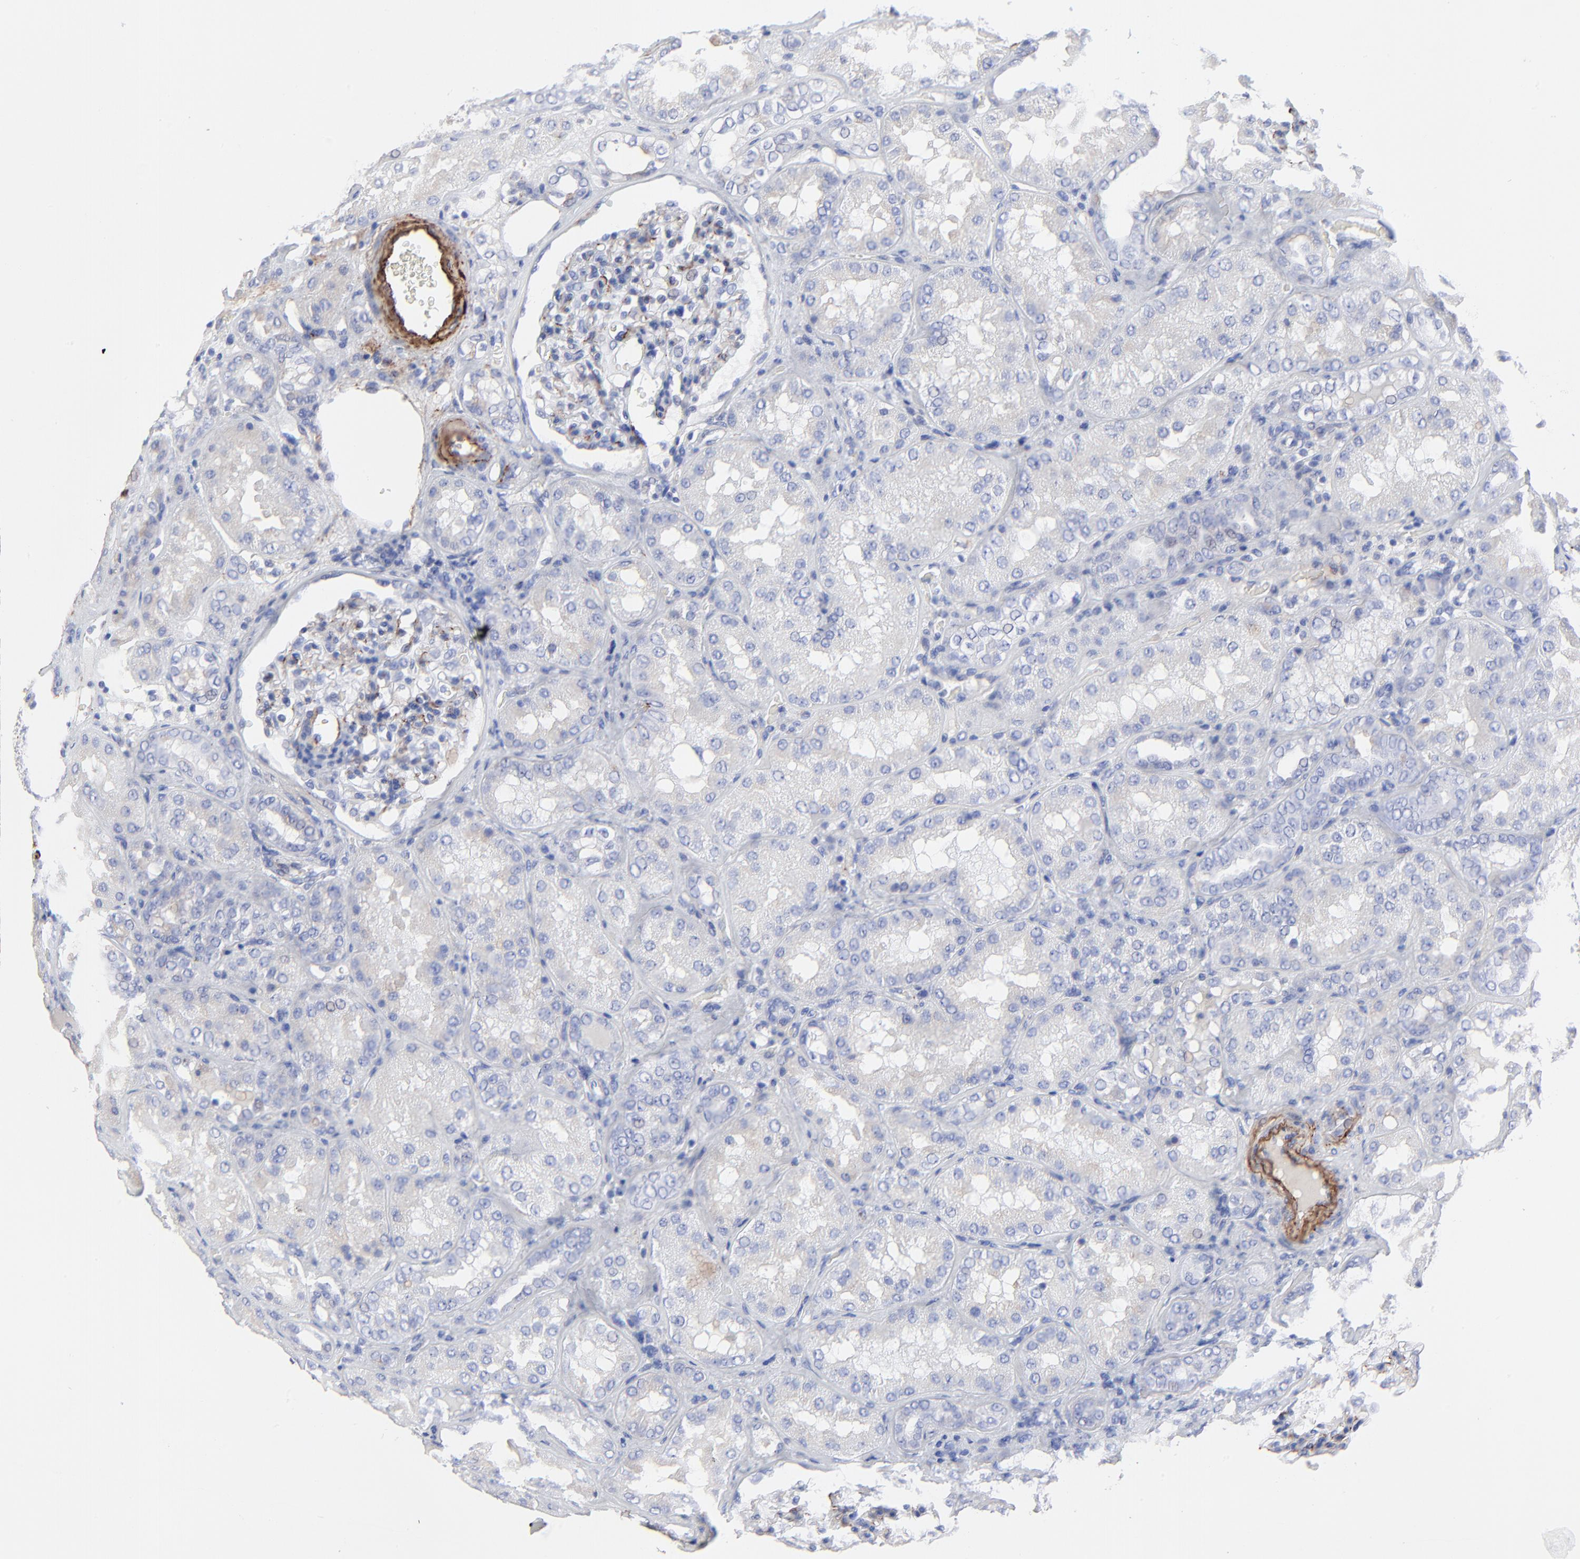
{"staining": {"intensity": "negative", "quantity": "none", "location": "none"}, "tissue": "kidney", "cell_type": "Cells in glomeruli", "image_type": "normal", "snomed": [{"axis": "morphology", "description": "Normal tissue, NOS"}, {"axis": "topography", "description": "Kidney"}], "caption": "This is an IHC image of normal human kidney. There is no staining in cells in glomeruli.", "gene": "FBLN2", "patient": {"sex": "female", "age": 56}}